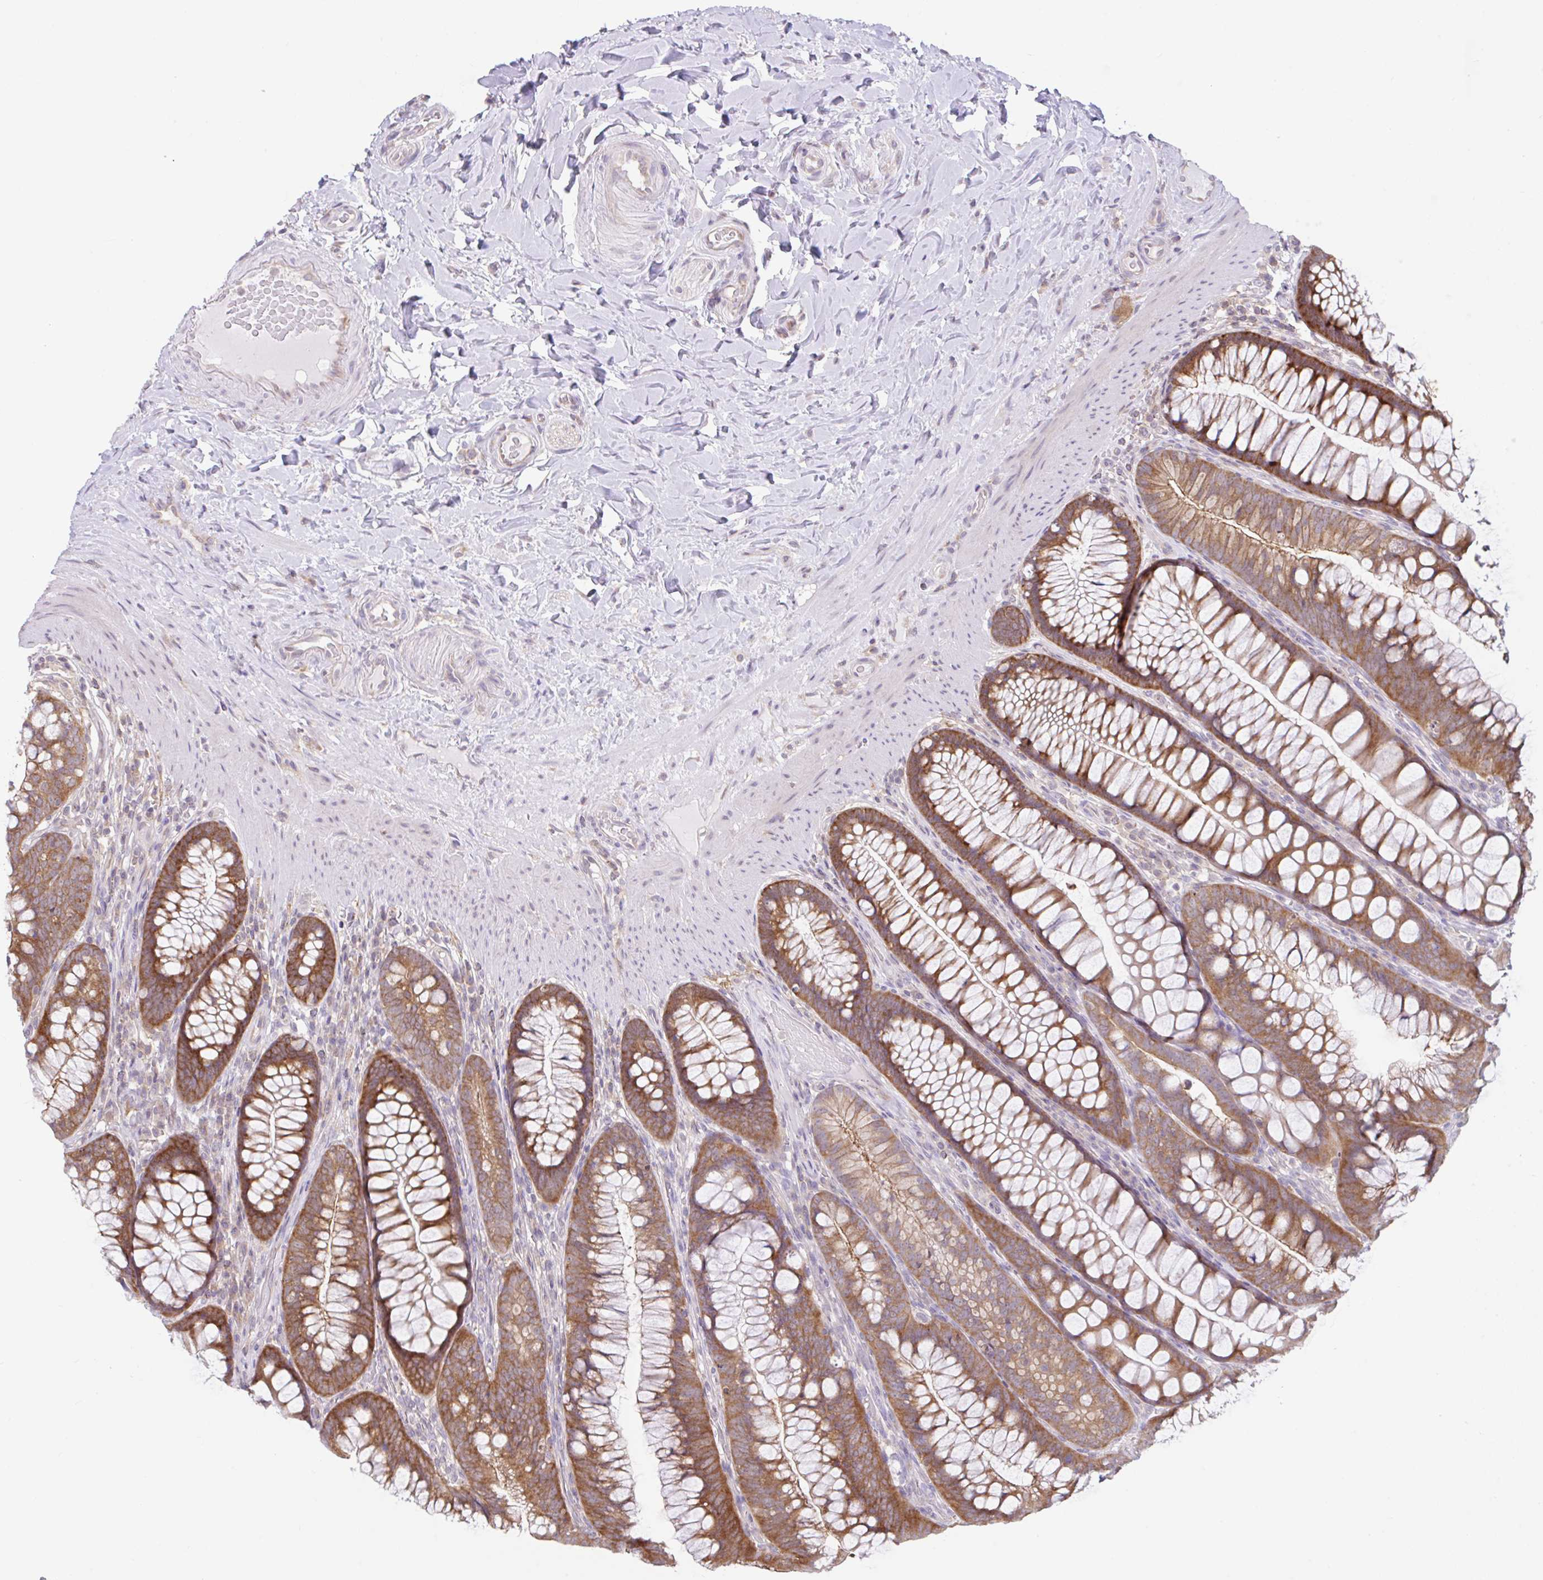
{"staining": {"intensity": "weak", "quantity": "25%-75%", "location": "cytoplasmic/membranous"}, "tissue": "colon", "cell_type": "Endothelial cells", "image_type": "normal", "snomed": [{"axis": "morphology", "description": "Normal tissue, NOS"}, {"axis": "morphology", "description": "Adenoma, NOS"}, {"axis": "topography", "description": "Soft tissue"}, {"axis": "topography", "description": "Colon"}], "caption": "High-magnification brightfield microscopy of benign colon stained with DAB (3,3'-diaminobenzidine) (brown) and counterstained with hematoxylin (blue). endothelial cells exhibit weak cytoplasmic/membranous positivity is appreciated in approximately25%-75% of cells. Immunohistochemistry stains the protein of interest in brown and the nuclei are stained blue.", "gene": "RALBP1", "patient": {"sex": "male", "age": 47}}